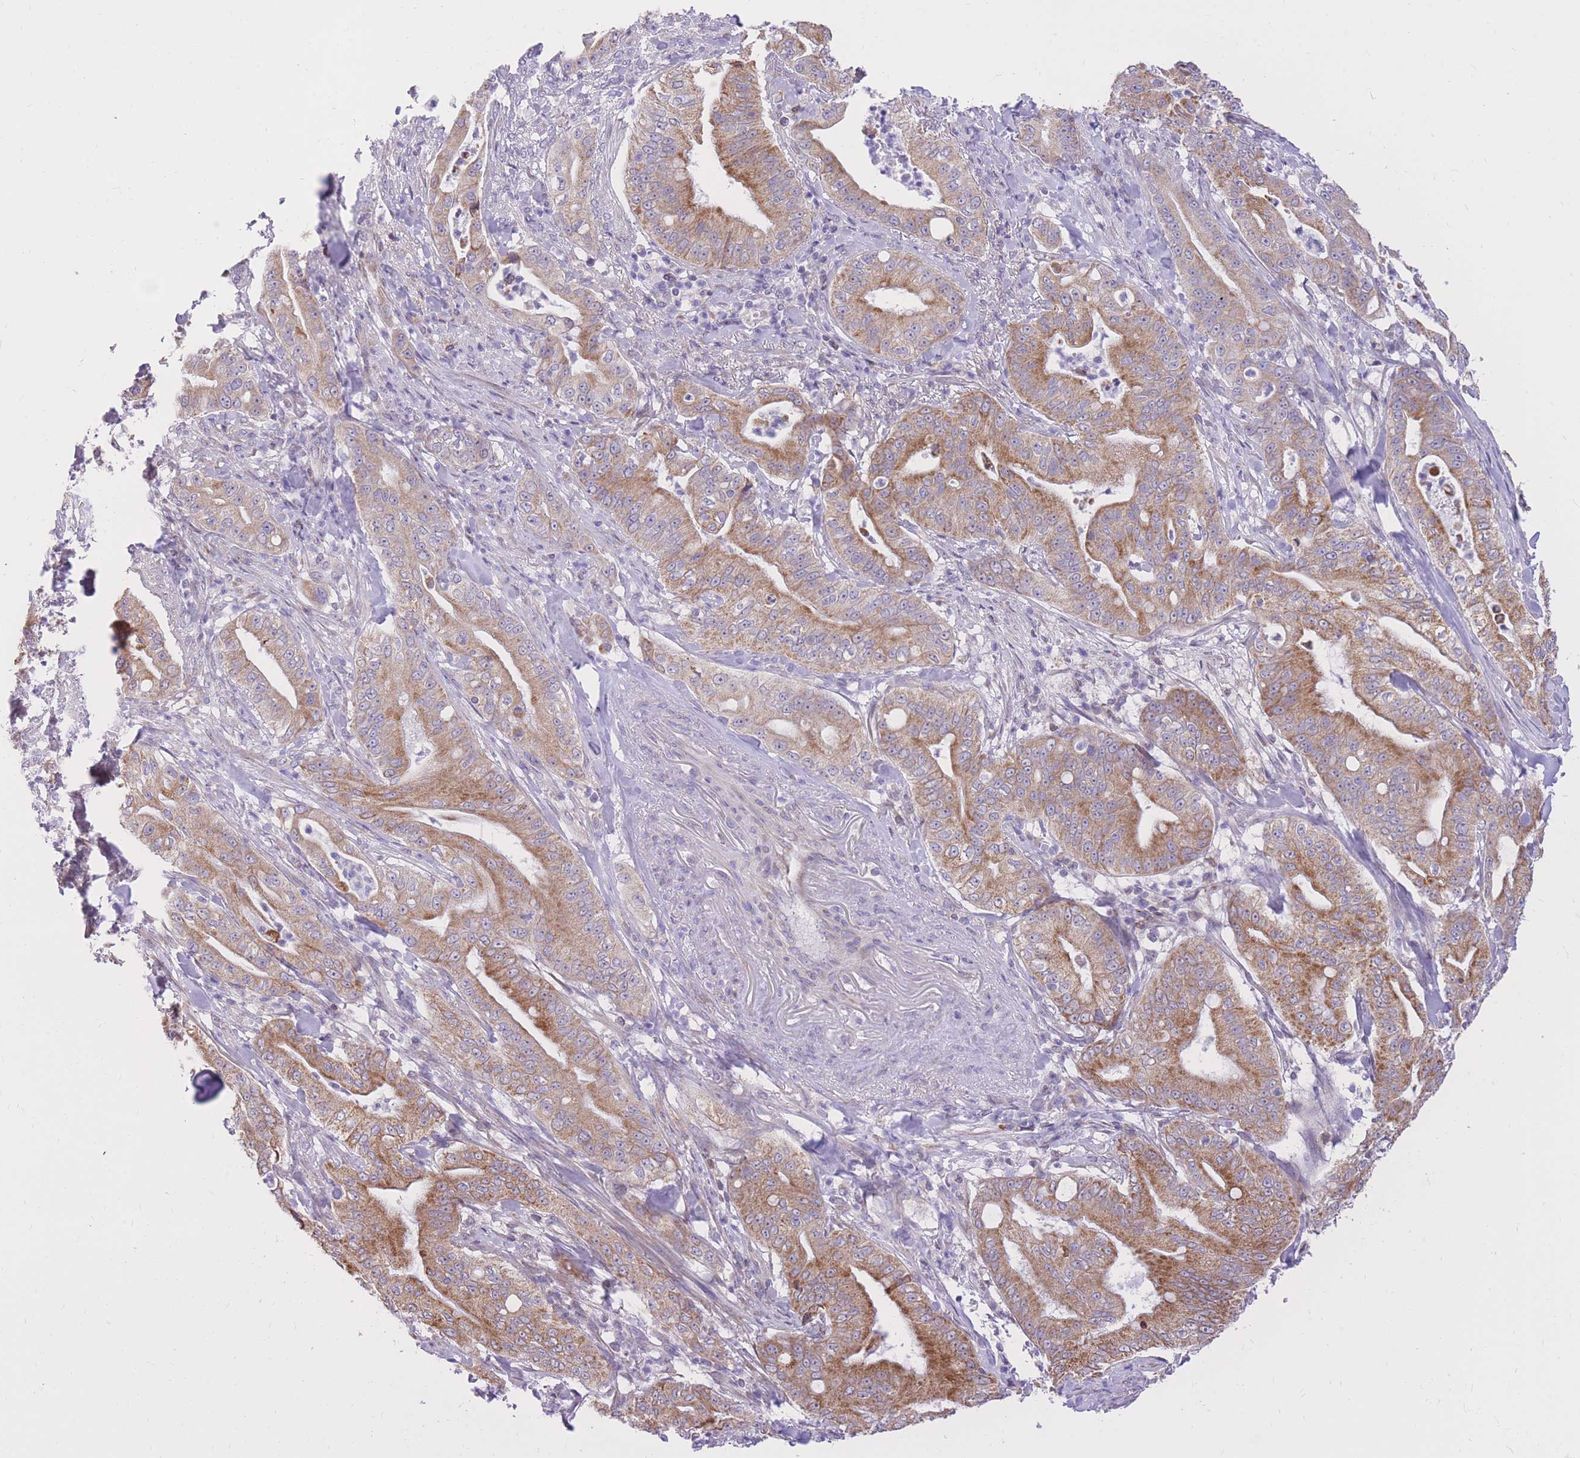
{"staining": {"intensity": "moderate", "quantity": ">75%", "location": "cytoplasmic/membranous"}, "tissue": "pancreatic cancer", "cell_type": "Tumor cells", "image_type": "cancer", "snomed": [{"axis": "morphology", "description": "Adenocarcinoma, NOS"}, {"axis": "topography", "description": "Pancreas"}], "caption": "Moderate cytoplasmic/membranous protein positivity is seen in approximately >75% of tumor cells in adenocarcinoma (pancreatic). (brown staining indicates protein expression, while blue staining denotes nuclei).", "gene": "TOPAZ1", "patient": {"sex": "male", "age": 71}}